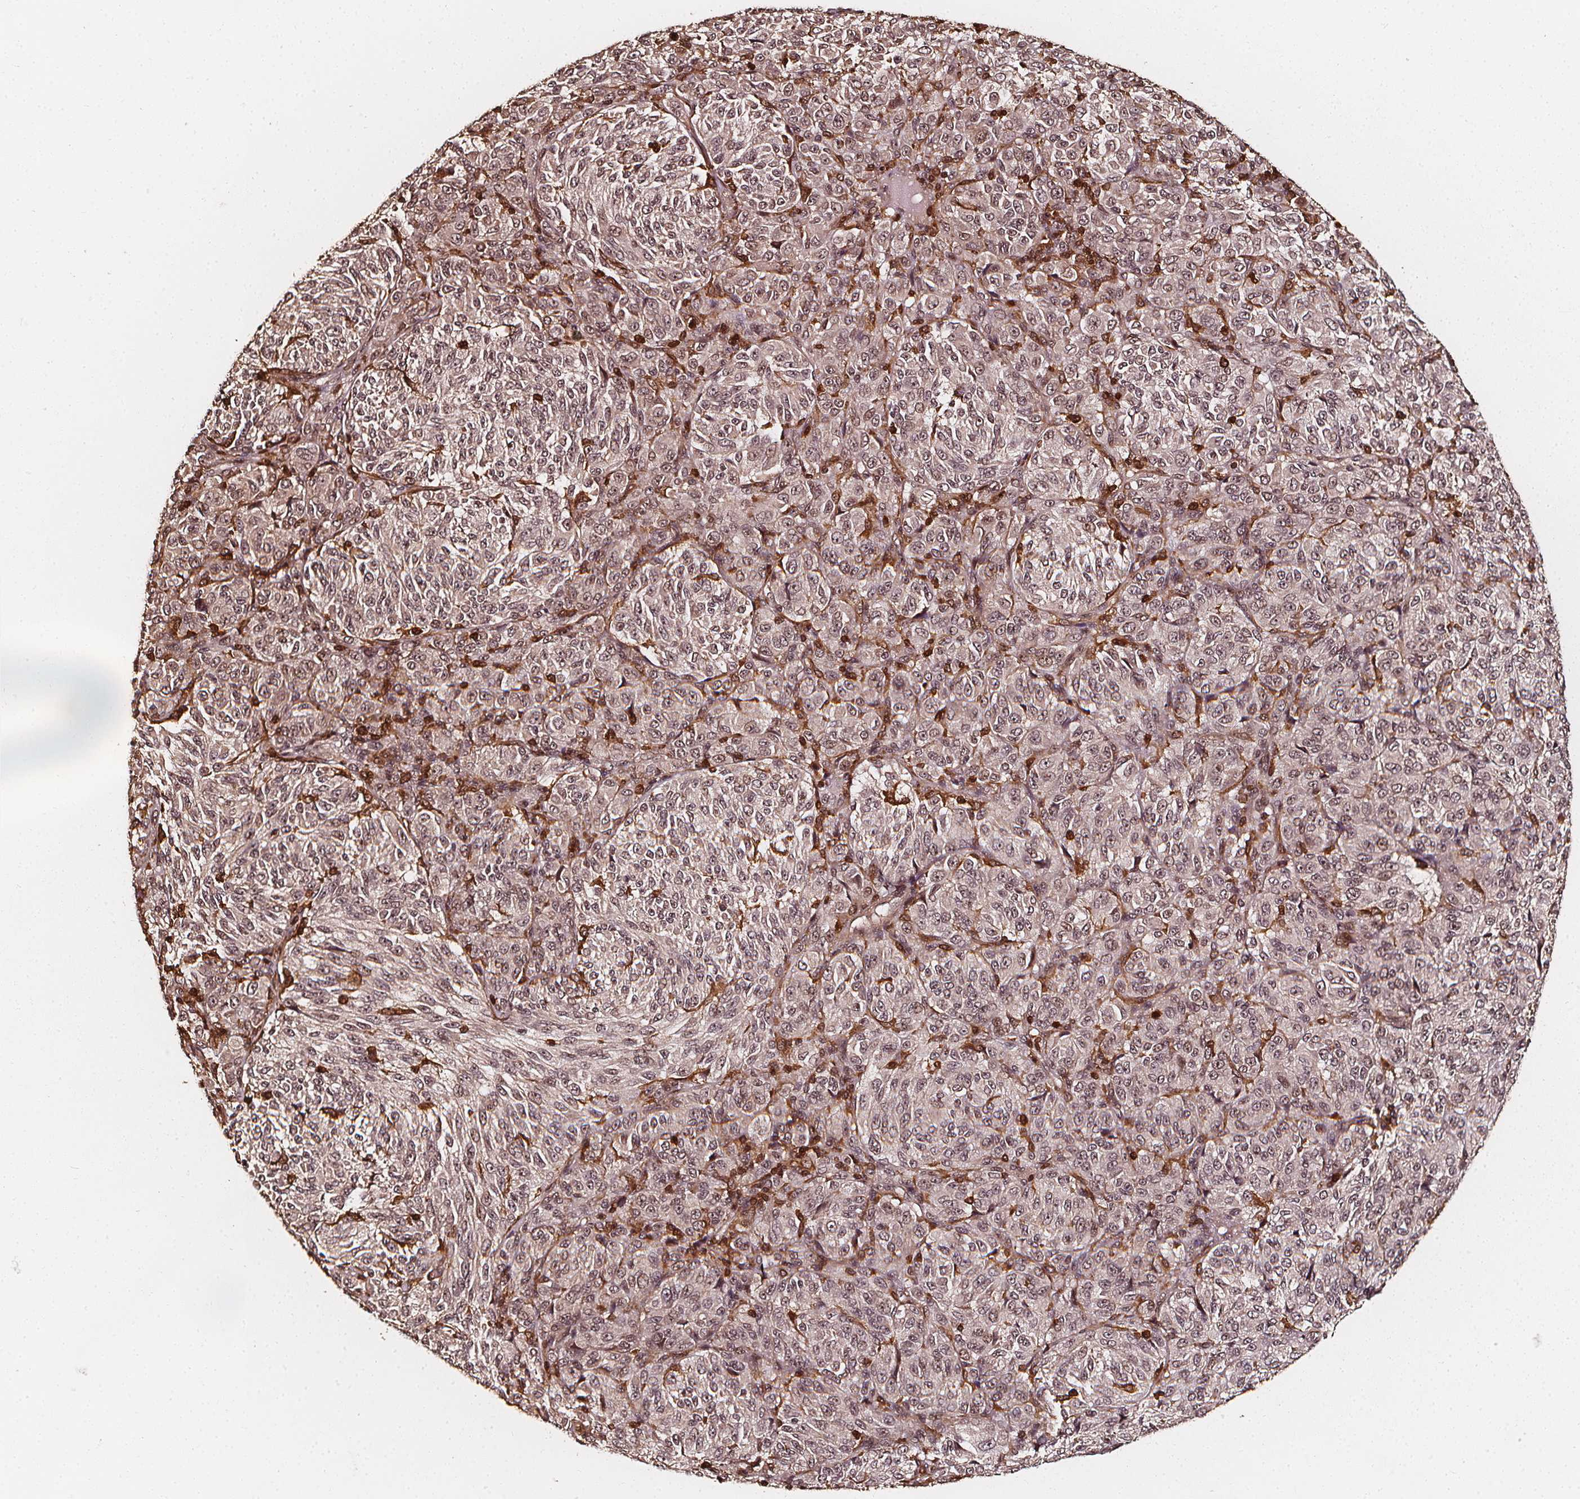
{"staining": {"intensity": "moderate", "quantity": ">75%", "location": "nuclear"}, "tissue": "melanoma", "cell_type": "Tumor cells", "image_type": "cancer", "snomed": [{"axis": "morphology", "description": "Malignant melanoma, Metastatic site"}, {"axis": "topography", "description": "Brain"}], "caption": "Immunohistochemical staining of melanoma displays moderate nuclear protein staining in approximately >75% of tumor cells.", "gene": "EXOSC9", "patient": {"sex": "female", "age": 56}}